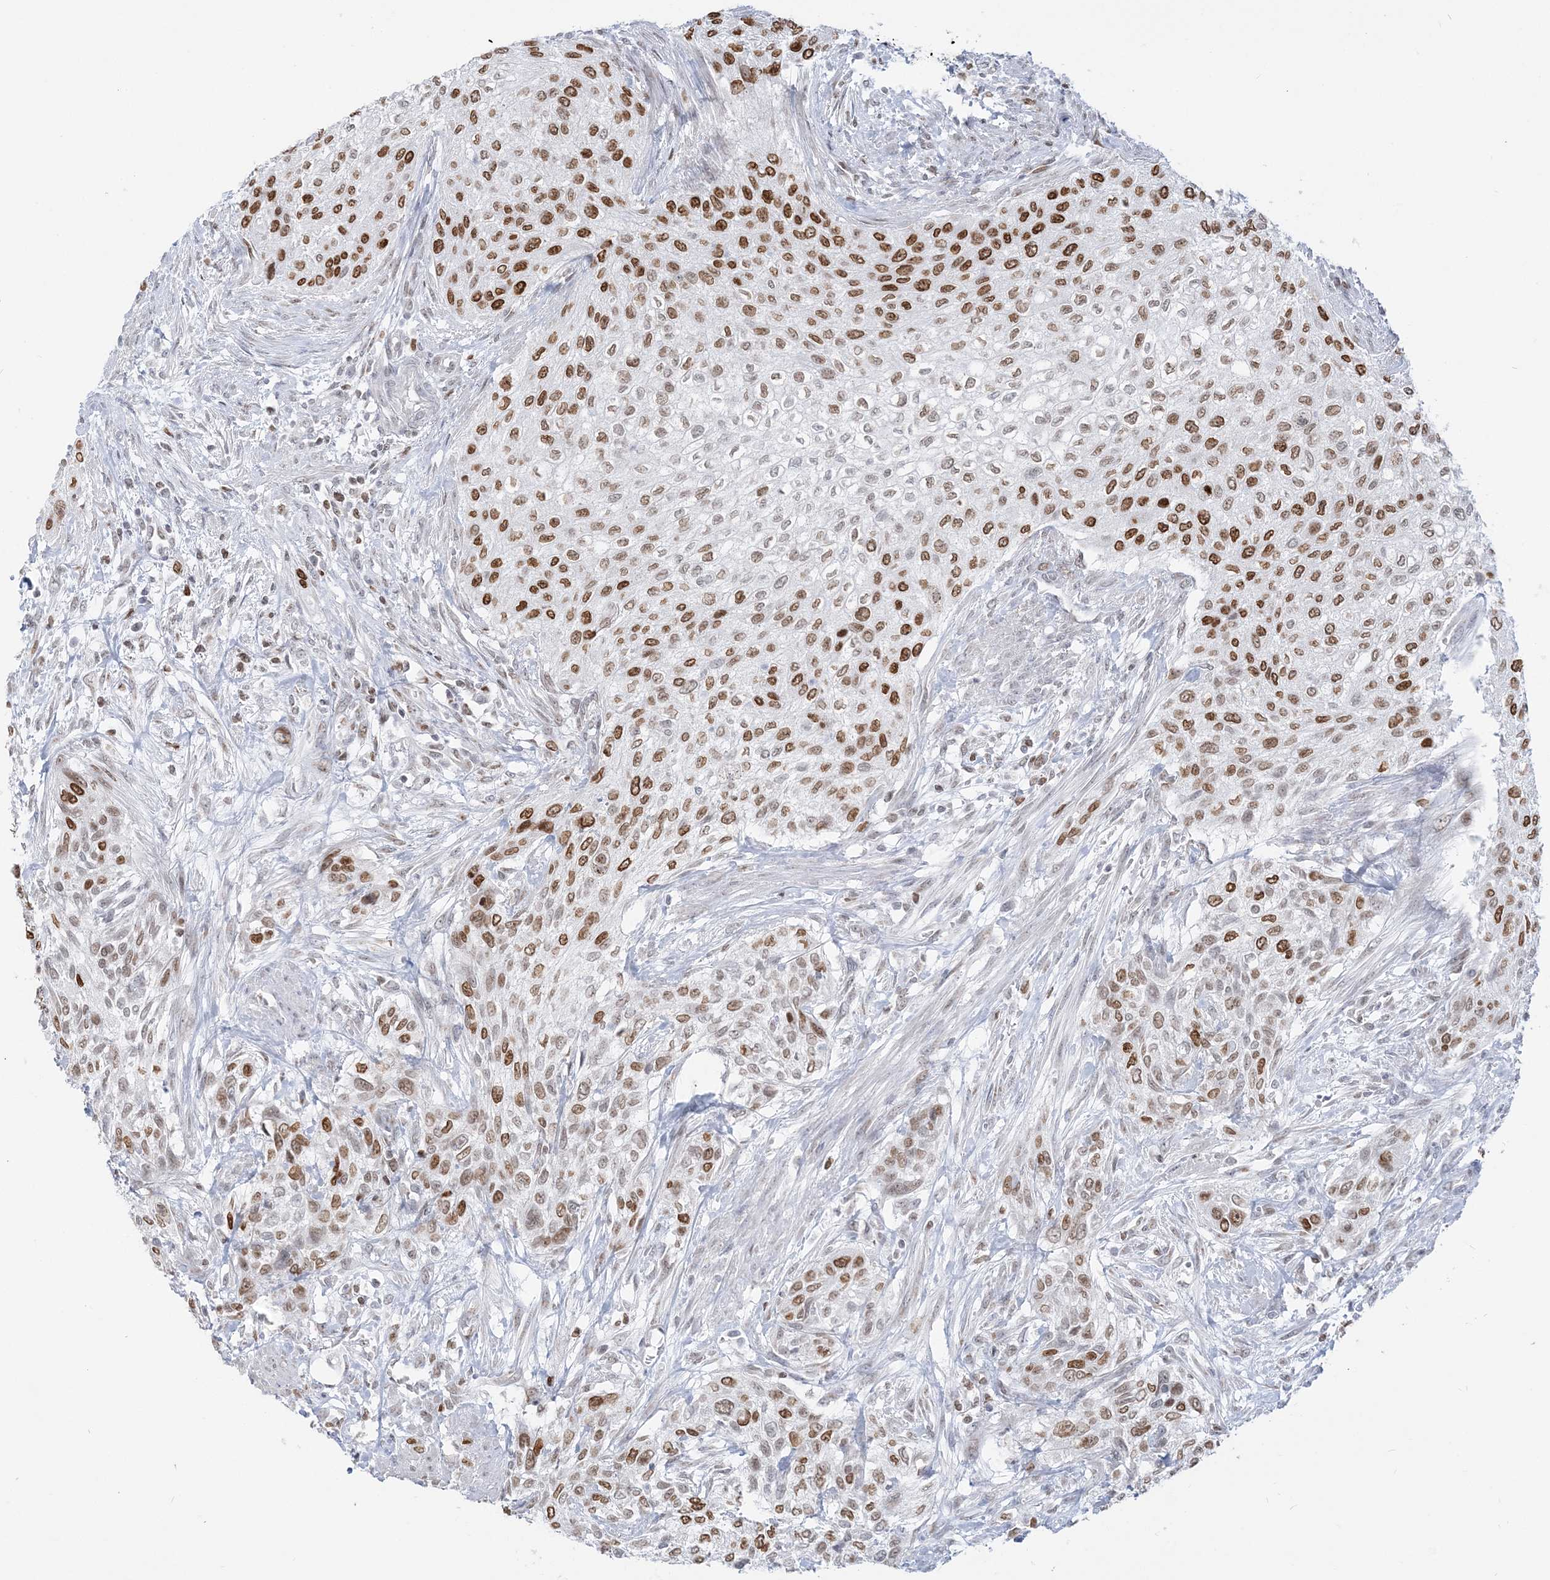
{"staining": {"intensity": "moderate", "quantity": ">75%", "location": "nuclear"}, "tissue": "urothelial cancer", "cell_type": "Tumor cells", "image_type": "cancer", "snomed": [{"axis": "morphology", "description": "Urothelial carcinoma, High grade"}, {"axis": "topography", "description": "Urinary bladder"}], "caption": "Brown immunohistochemical staining in human urothelial cancer displays moderate nuclear positivity in approximately >75% of tumor cells.", "gene": "DDX21", "patient": {"sex": "male", "age": 35}}